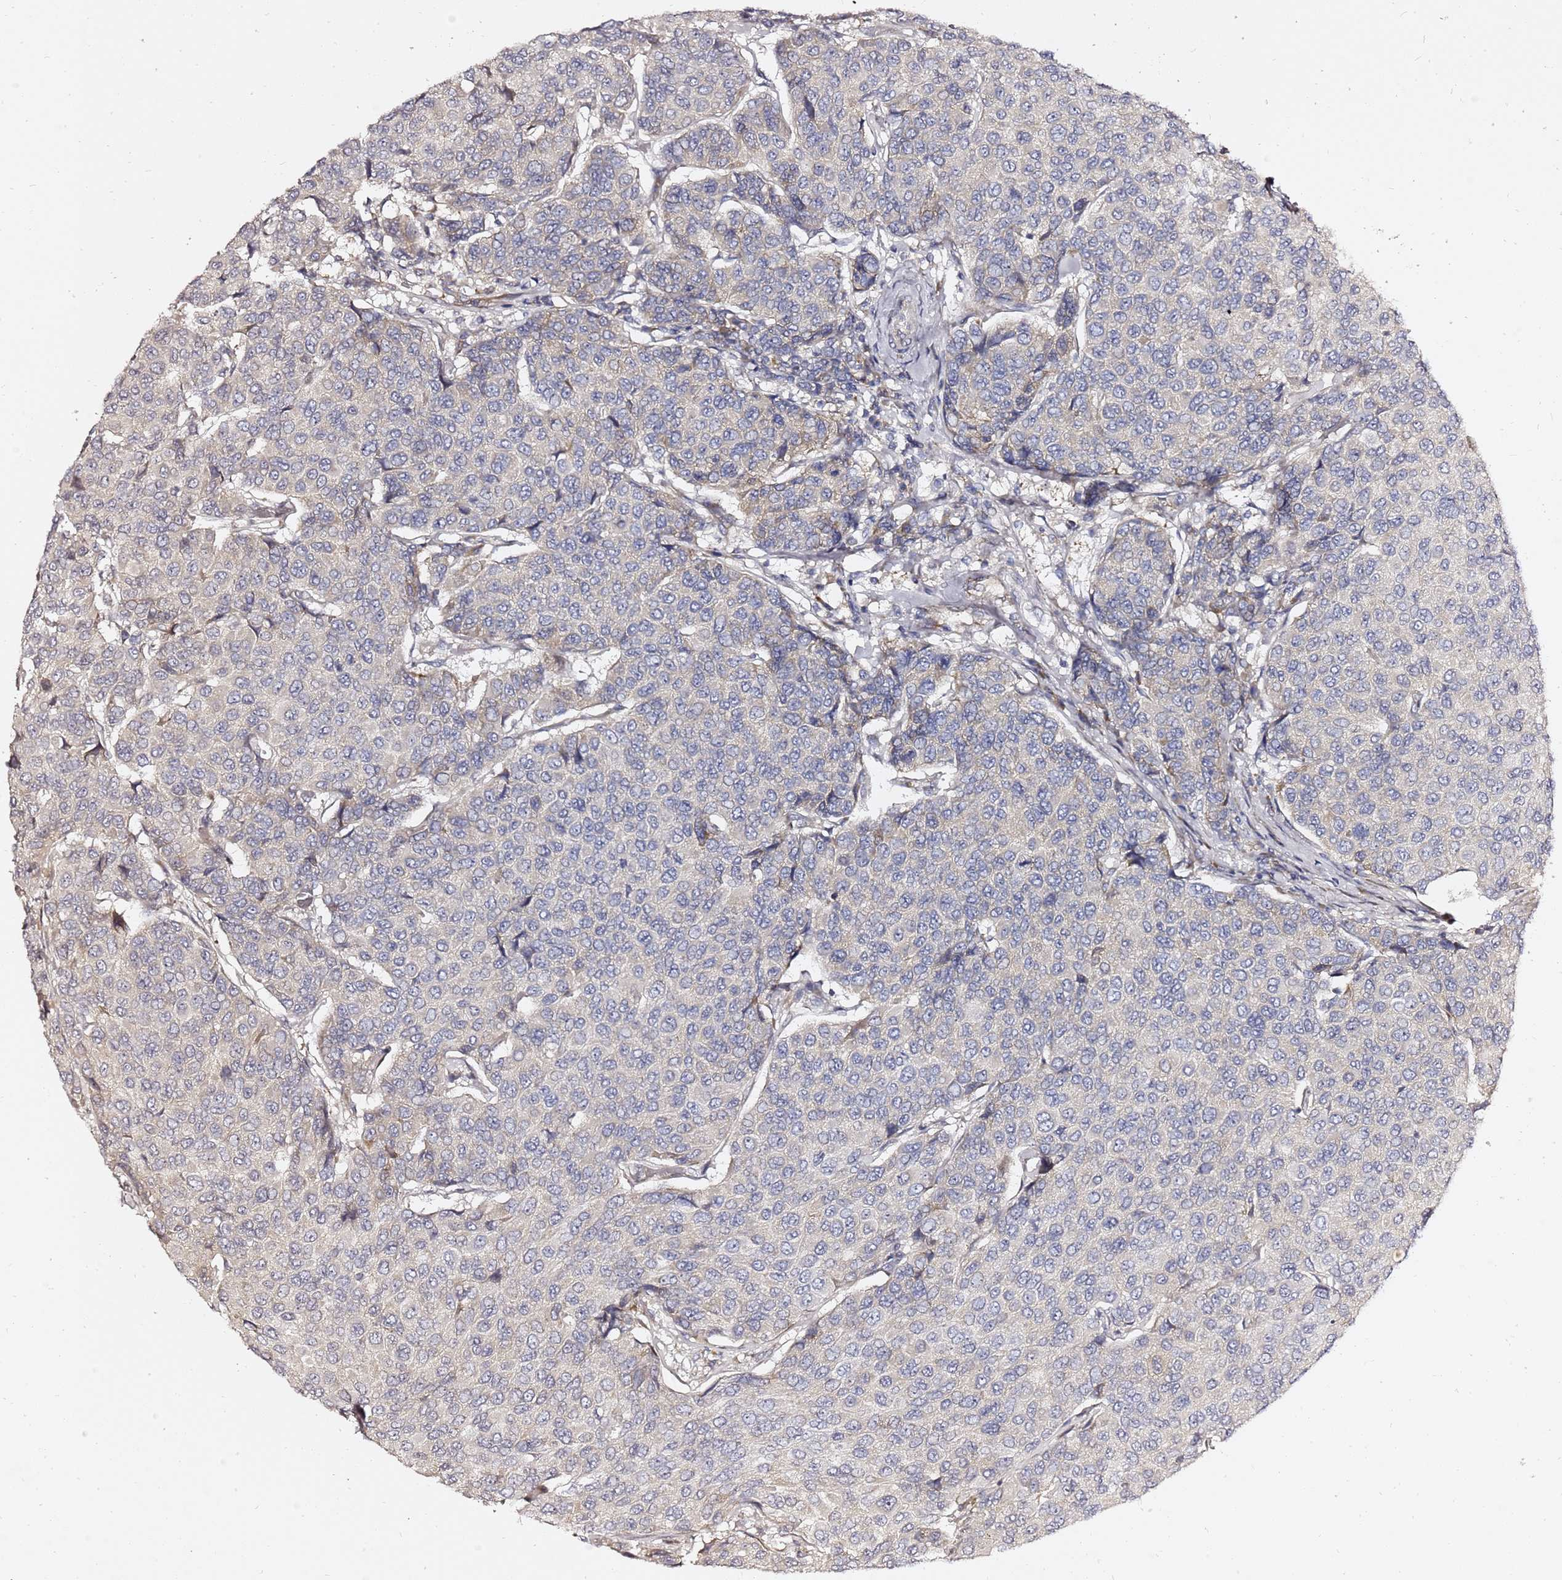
{"staining": {"intensity": "negative", "quantity": "none", "location": "none"}, "tissue": "breast cancer", "cell_type": "Tumor cells", "image_type": "cancer", "snomed": [{"axis": "morphology", "description": "Duct carcinoma"}, {"axis": "topography", "description": "Breast"}], "caption": "Immunohistochemistry (IHC) of breast infiltrating ductal carcinoma shows no expression in tumor cells.", "gene": "MON1B", "patient": {"sex": "female", "age": 55}}